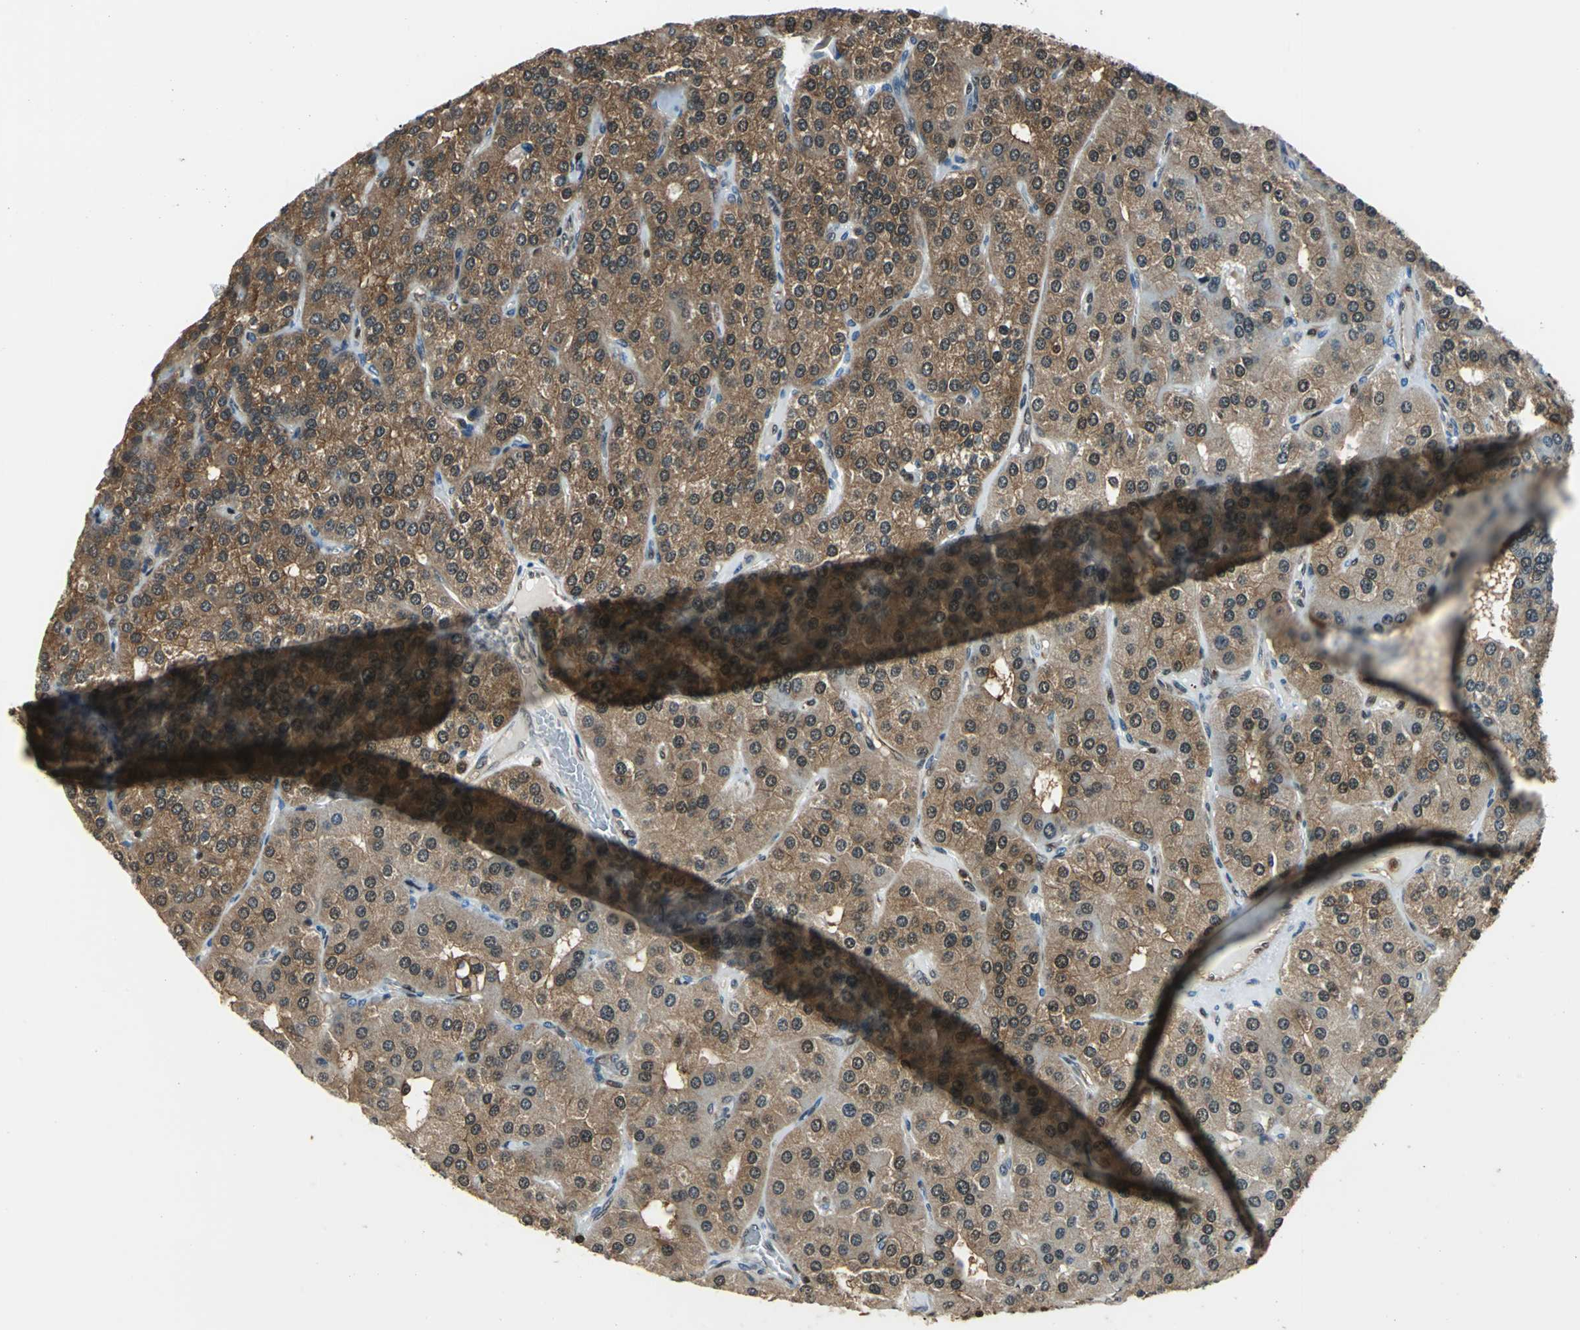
{"staining": {"intensity": "moderate", "quantity": ">75%", "location": "cytoplasmic/membranous,nuclear"}, "tissue": "parathyroid gland", "cell_type": "Glandular cells", "image_type": "normal", "snomed": [{"axis": "morphology", "description": "Normal tissue, NOS"}, {"axis": "morphology", "description": "Adenoma, NOS"}, {"axis": "topography", "description": "Parathyroid gland"}], "caption": "Protein staining of normal parathyroid gland demonstrates moderate cytoplasmic/membranous,nuclear staining in approximately >75% of glandular cells.", "gene": "PSME1", "patient": {"sex": "female", "age": 86}}